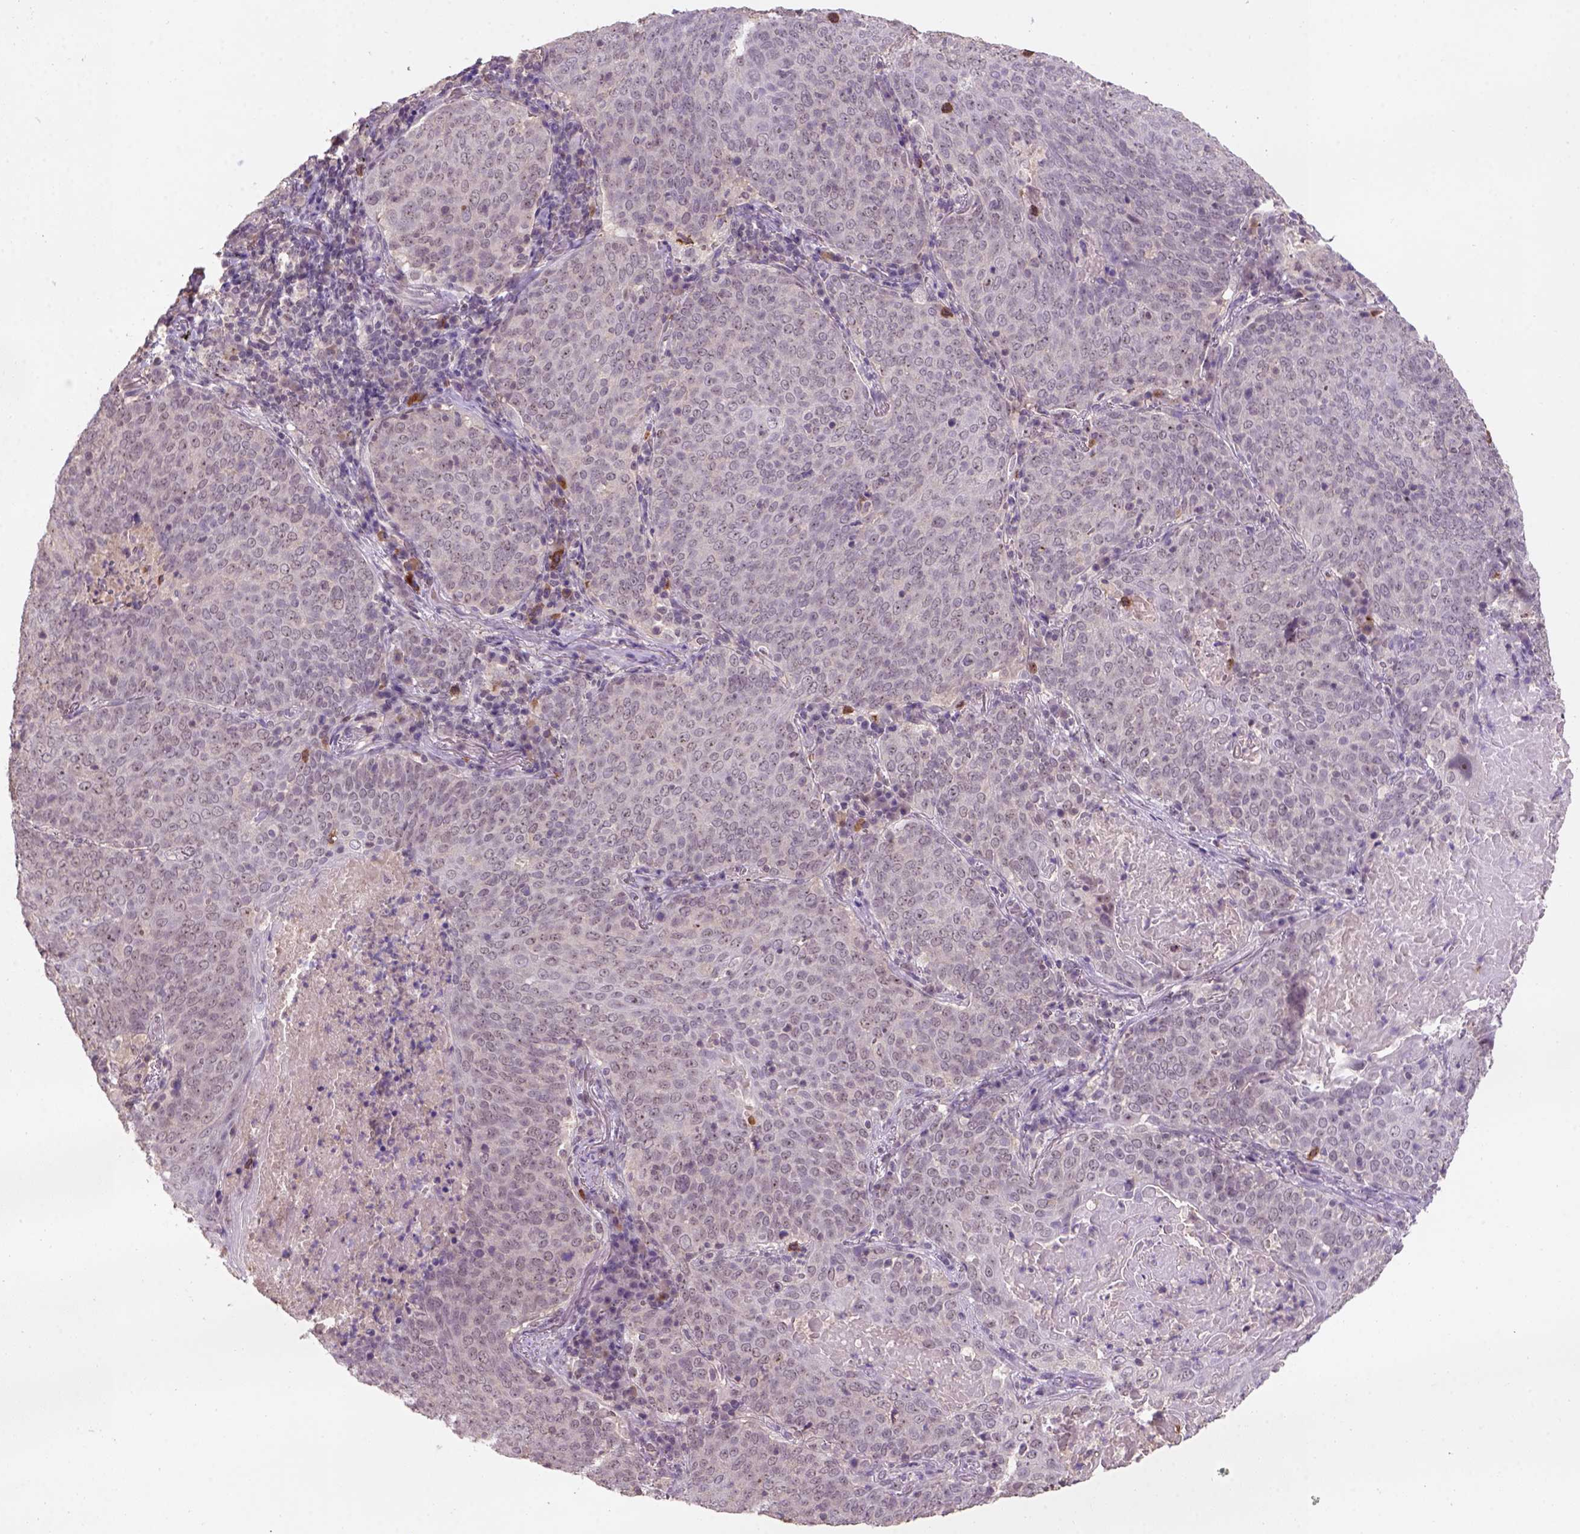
{"staining": {"intensity": "weak", "quantity": ">75%", "location": "cytoplasmic/membranous,nuclear"}, "tissue": "lung cancer", "cell_type": "Tumor cells", "image_type": "cancer", "snomed": [{"axis": "morphology", "description": "Squamous cell carcinoma, NOS"}, {"axis": "topography", "description": "Lung"}], "caption": "Brown immunohistochemical staining in squamous cell carcinoma (lung) displays weak cytoplasmic/membranous and nuclear expression in about >75% of tumor cells.", "gene": "SCML4", "patient": {"sex": "male", "age": 82}}